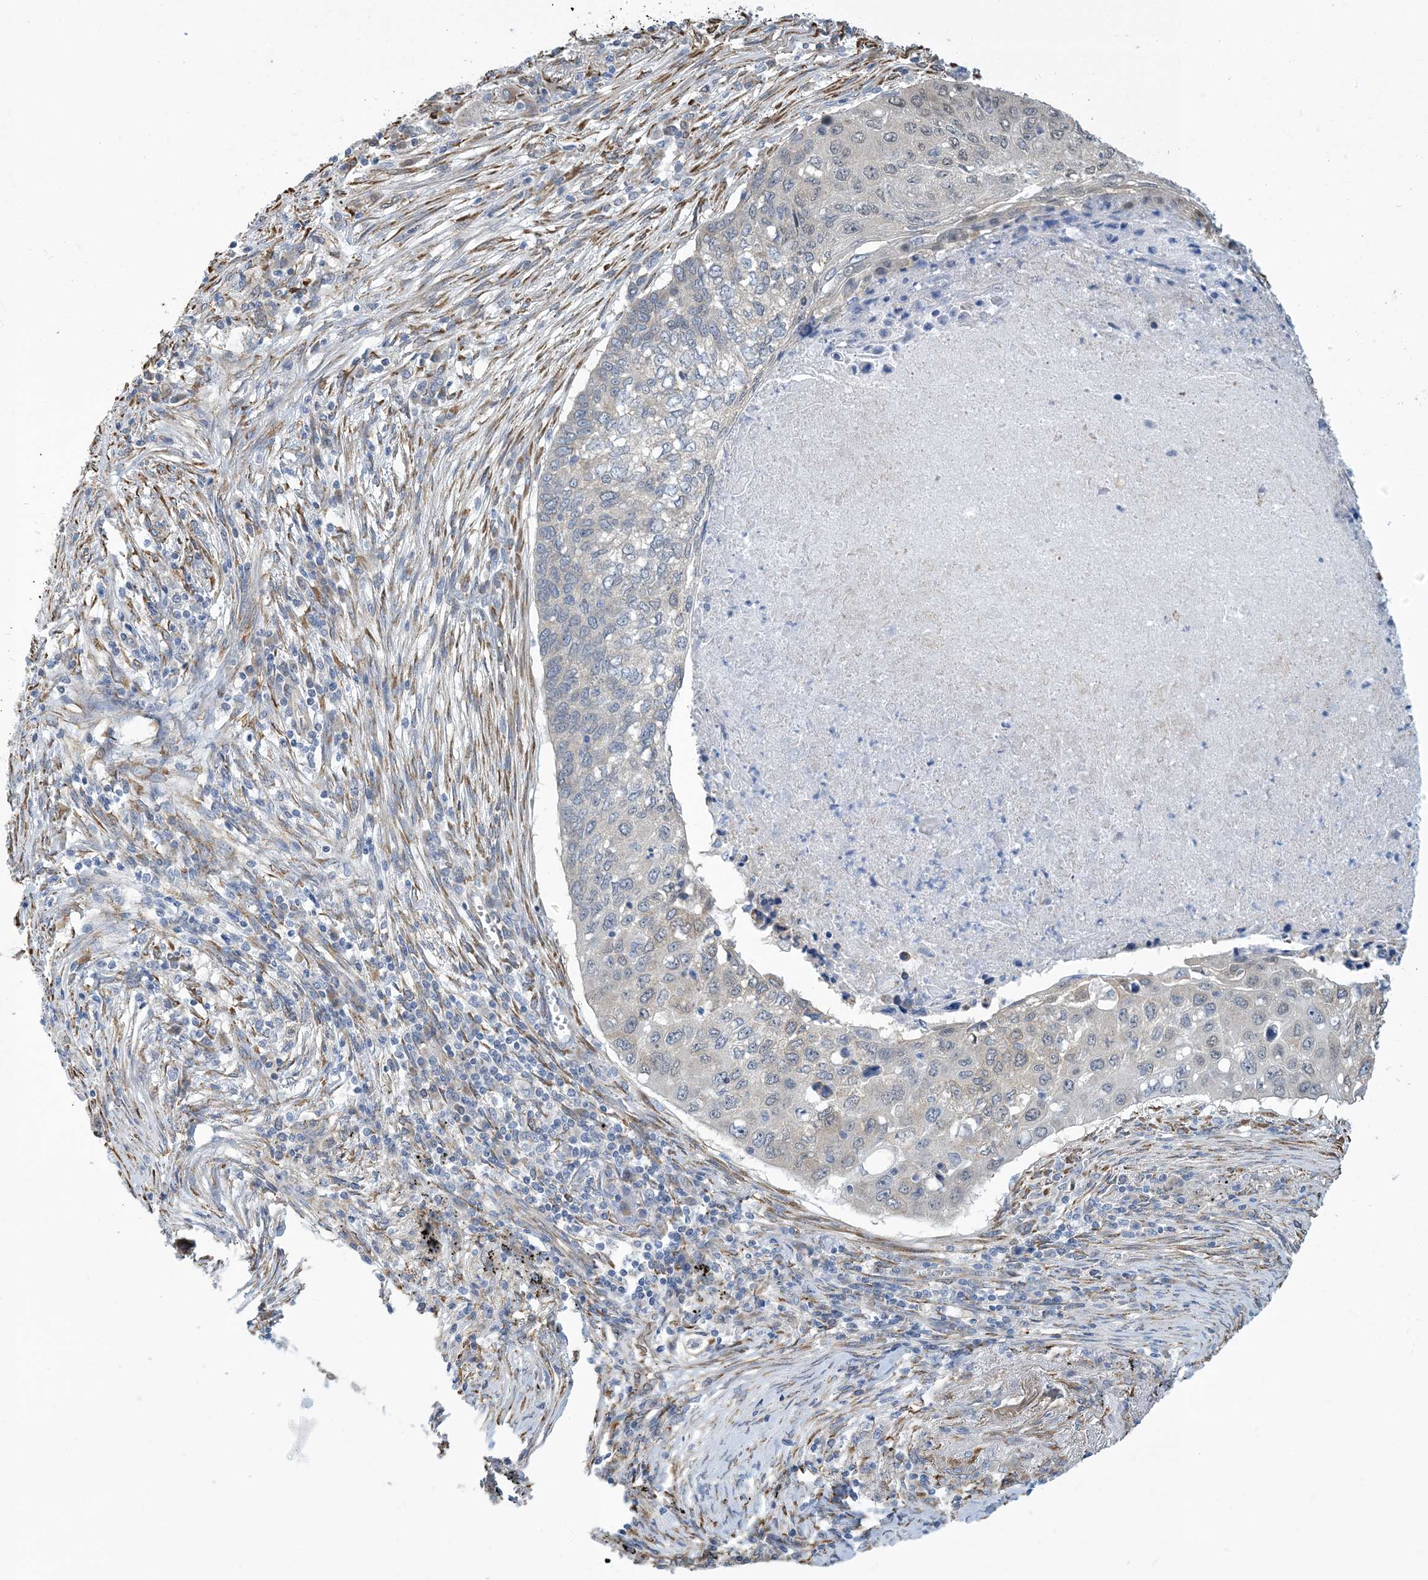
{"staining": {"intensity": "negative", "quantity": "none", "location": "none"}, "tissue": "lung cancer", "cell_type": "Tumor cells", "image_type": "cancer", "snomed": [{"axis": "morphology", "description": "Squamous cell carcinoma, NOS"}, {"axis": "topography", "description": "Lung"}], "caption": "Protein analysis of lung cancer (squamous cell carcinoma) demonstrates no significant positivity in tumor cells.", "gene": "CCDC14", "patient": {"sex": "female", "age": 63}}